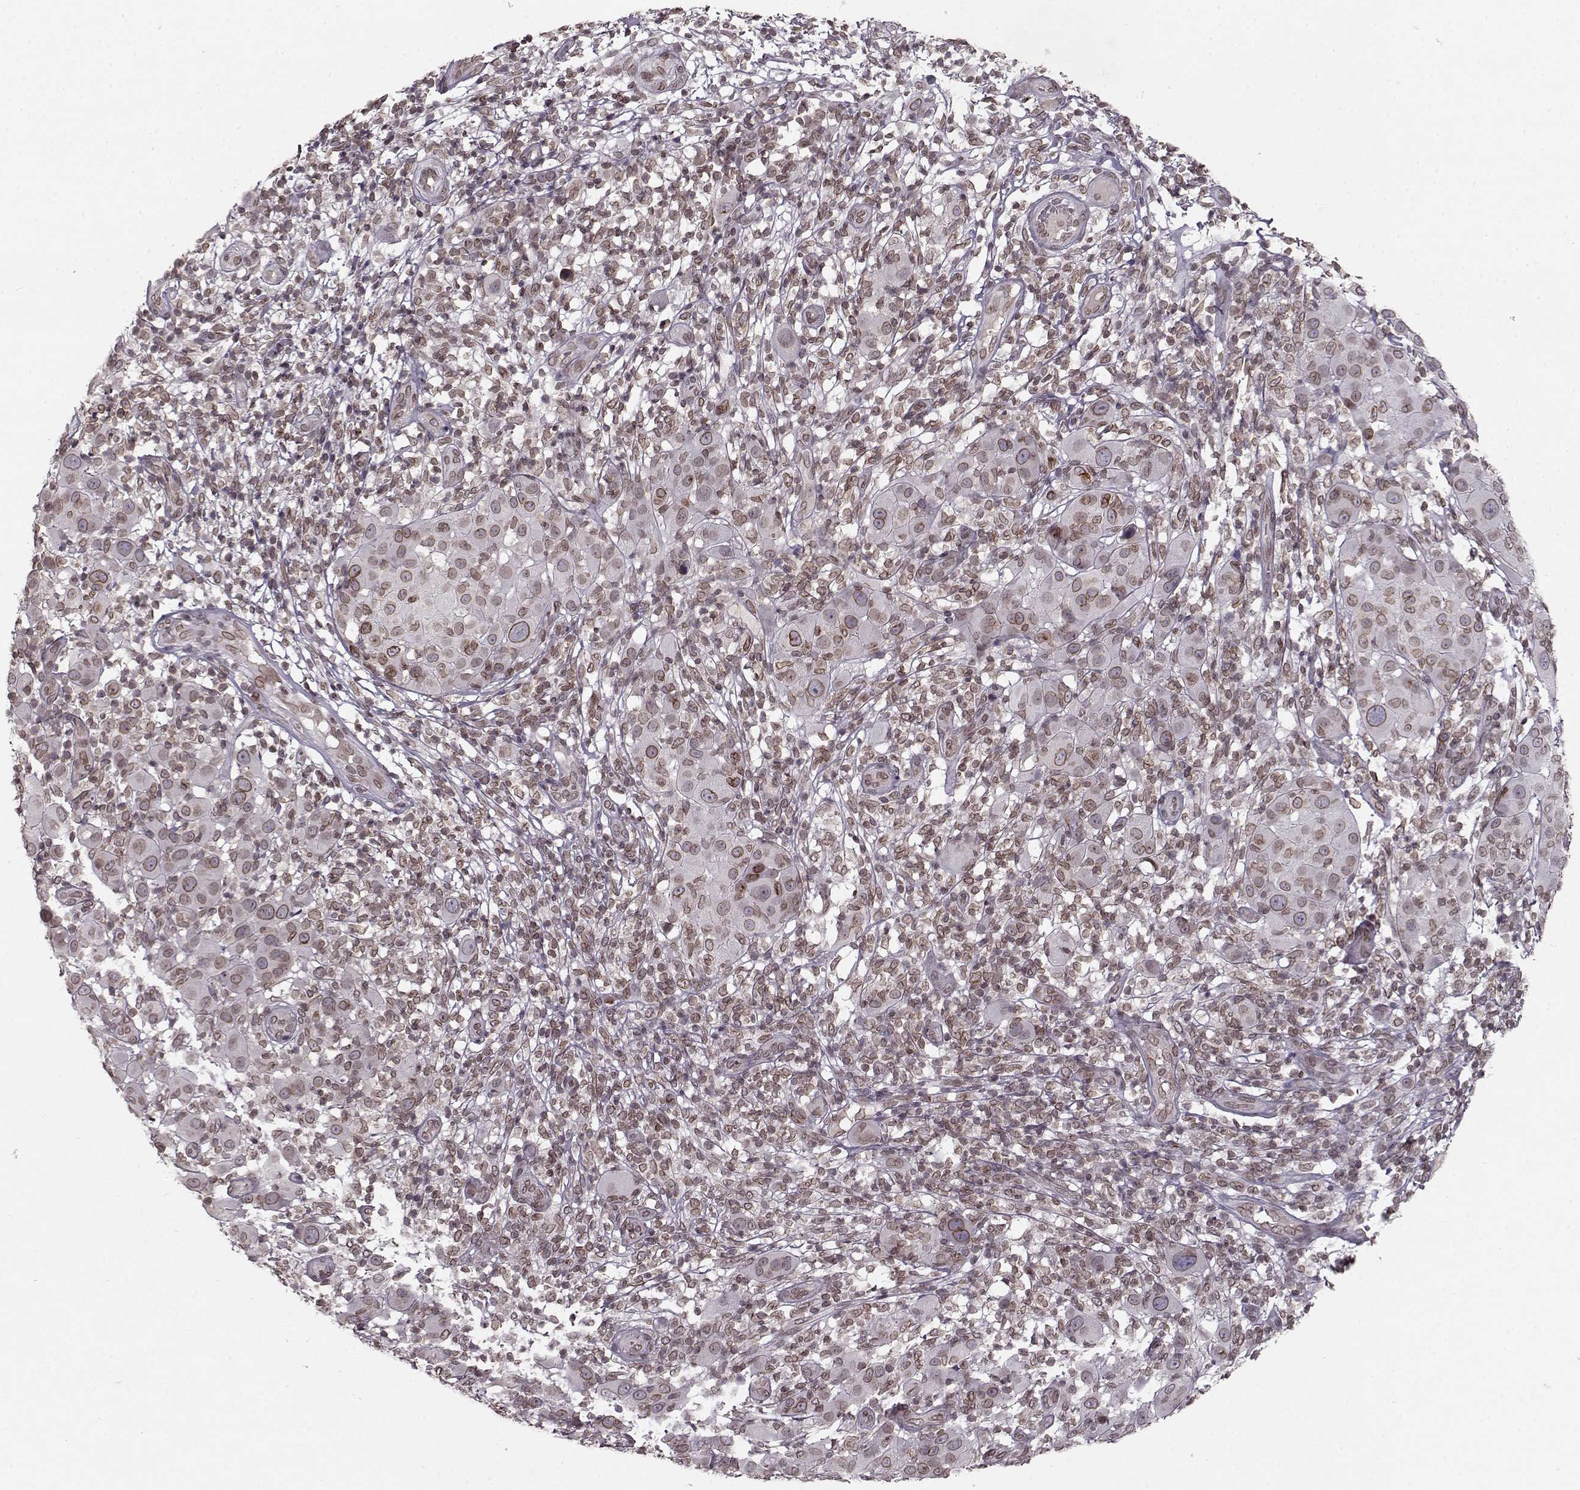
{"staining": {"intensity": "moderate", "quantity": ">75%", "location": "cytoplasmic/membranous,nuclear"}, "tissue": "melanoma", "cell_type": "Tumor cells", "image_type": "cancer", "snomed": [{"axis": "morphology", "description": "Malignant melanoma, NOS"}, {"axis": "topography", "description": "Skin"}], "caption": "High-power microscopy captured an IHC photomicrograph of melanoma, revealing moderate cytoplasmic/membranous and nuclear staining in about >75% of tumor cells.", "gene": "DCAF12", "patient": {"sex": "female", "age": 87}}